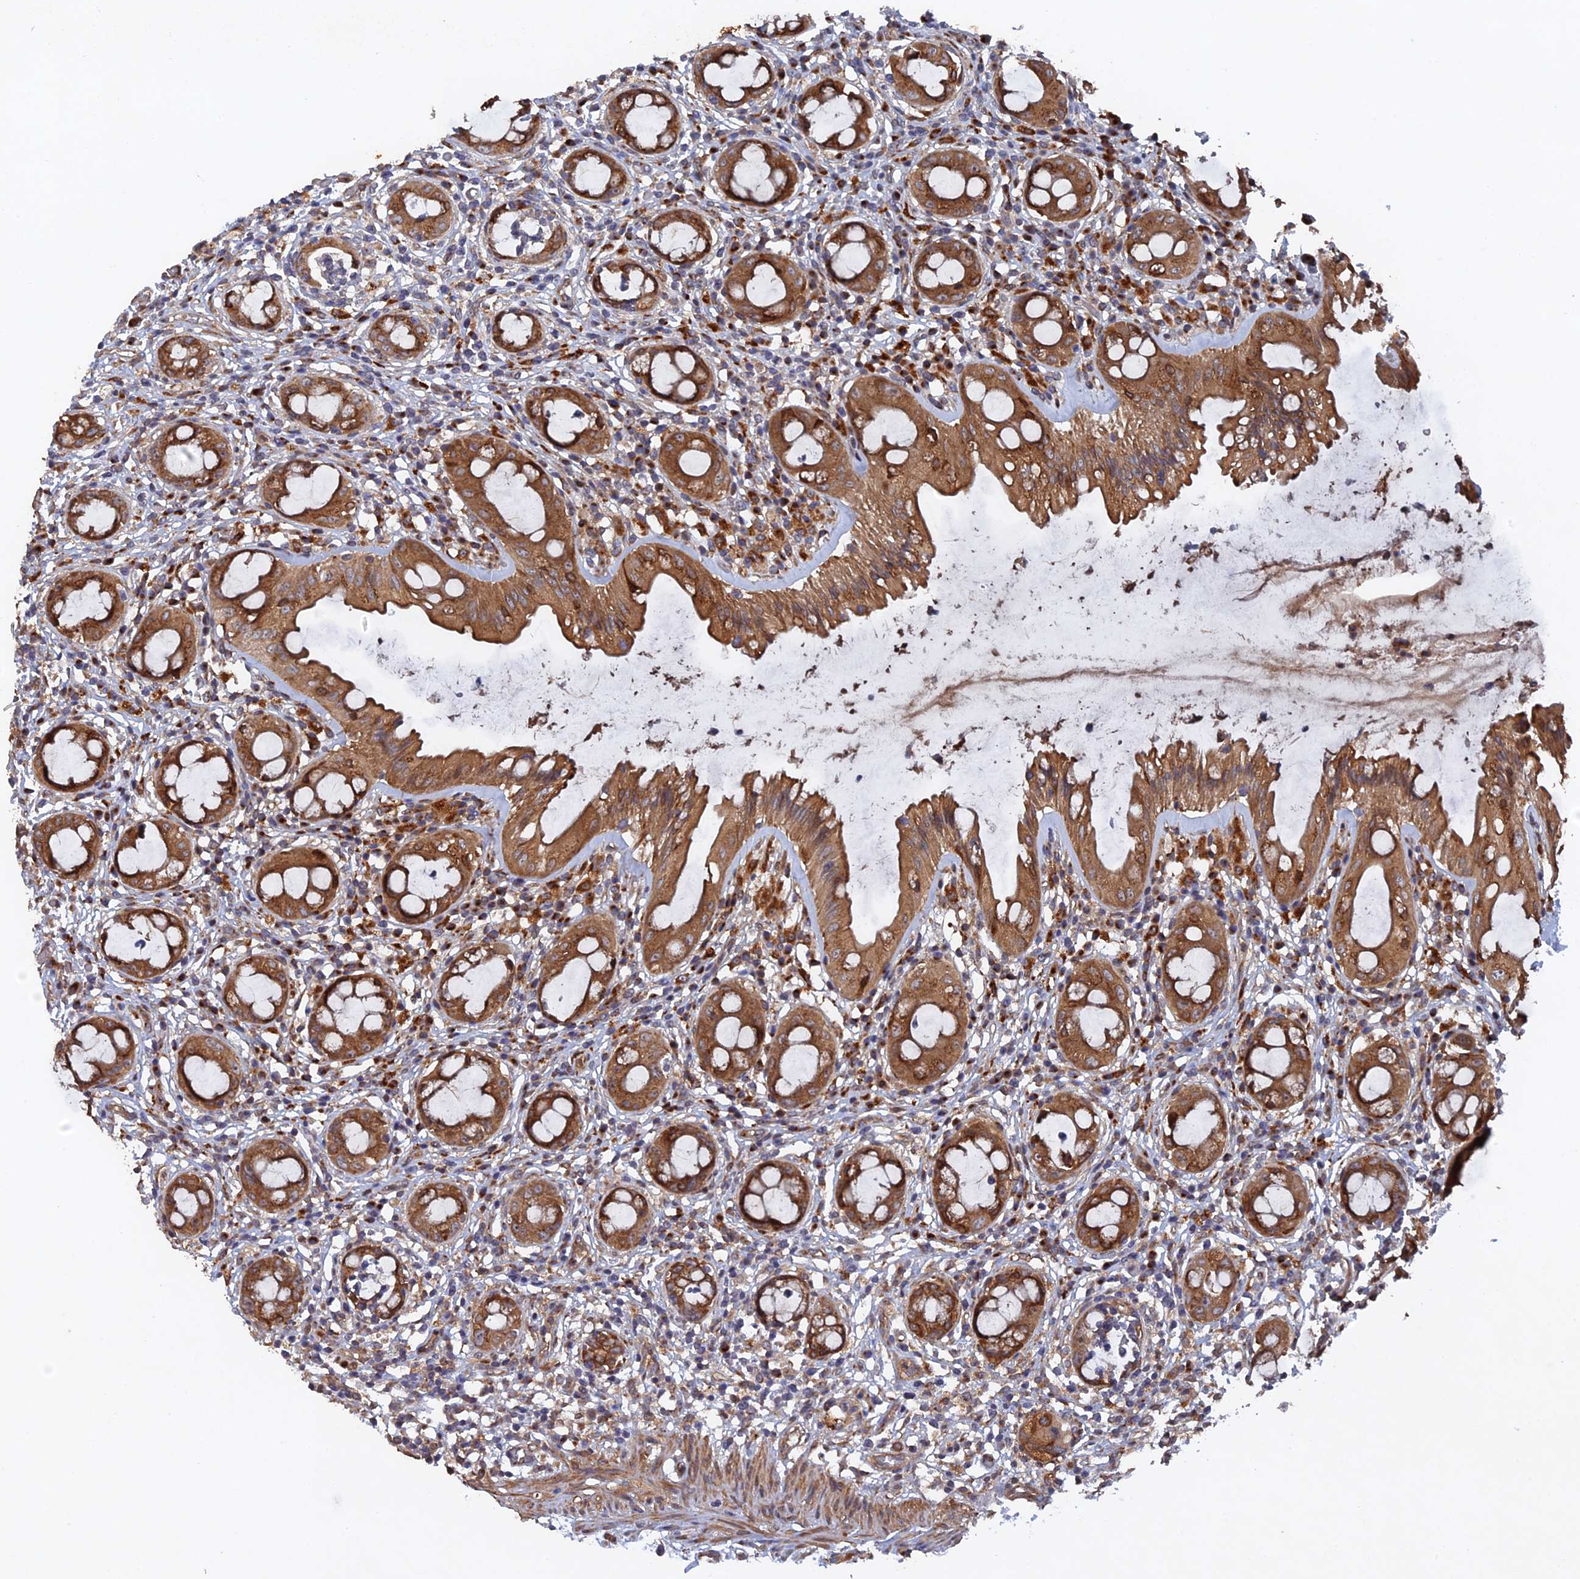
{"staining": {"intensity": "moderate", "quantity": ">75%", "location": "cytoplasmic/membranous"}, "tissue": "rectum", "cell_type": "Glandular cells", "image_type": "normal", "snomed": [{"axis": "morphology", "description": "Normal tissue, NOS"}, {"axis": "topography", "description": "Rectum"}], "caption": "Normal rectum exhibits moderate cytoplasmic/membranous expression in about >75% of glandular cells.", "gene": "VPS37C", "patient": {"sex": "female", "age": 57}}